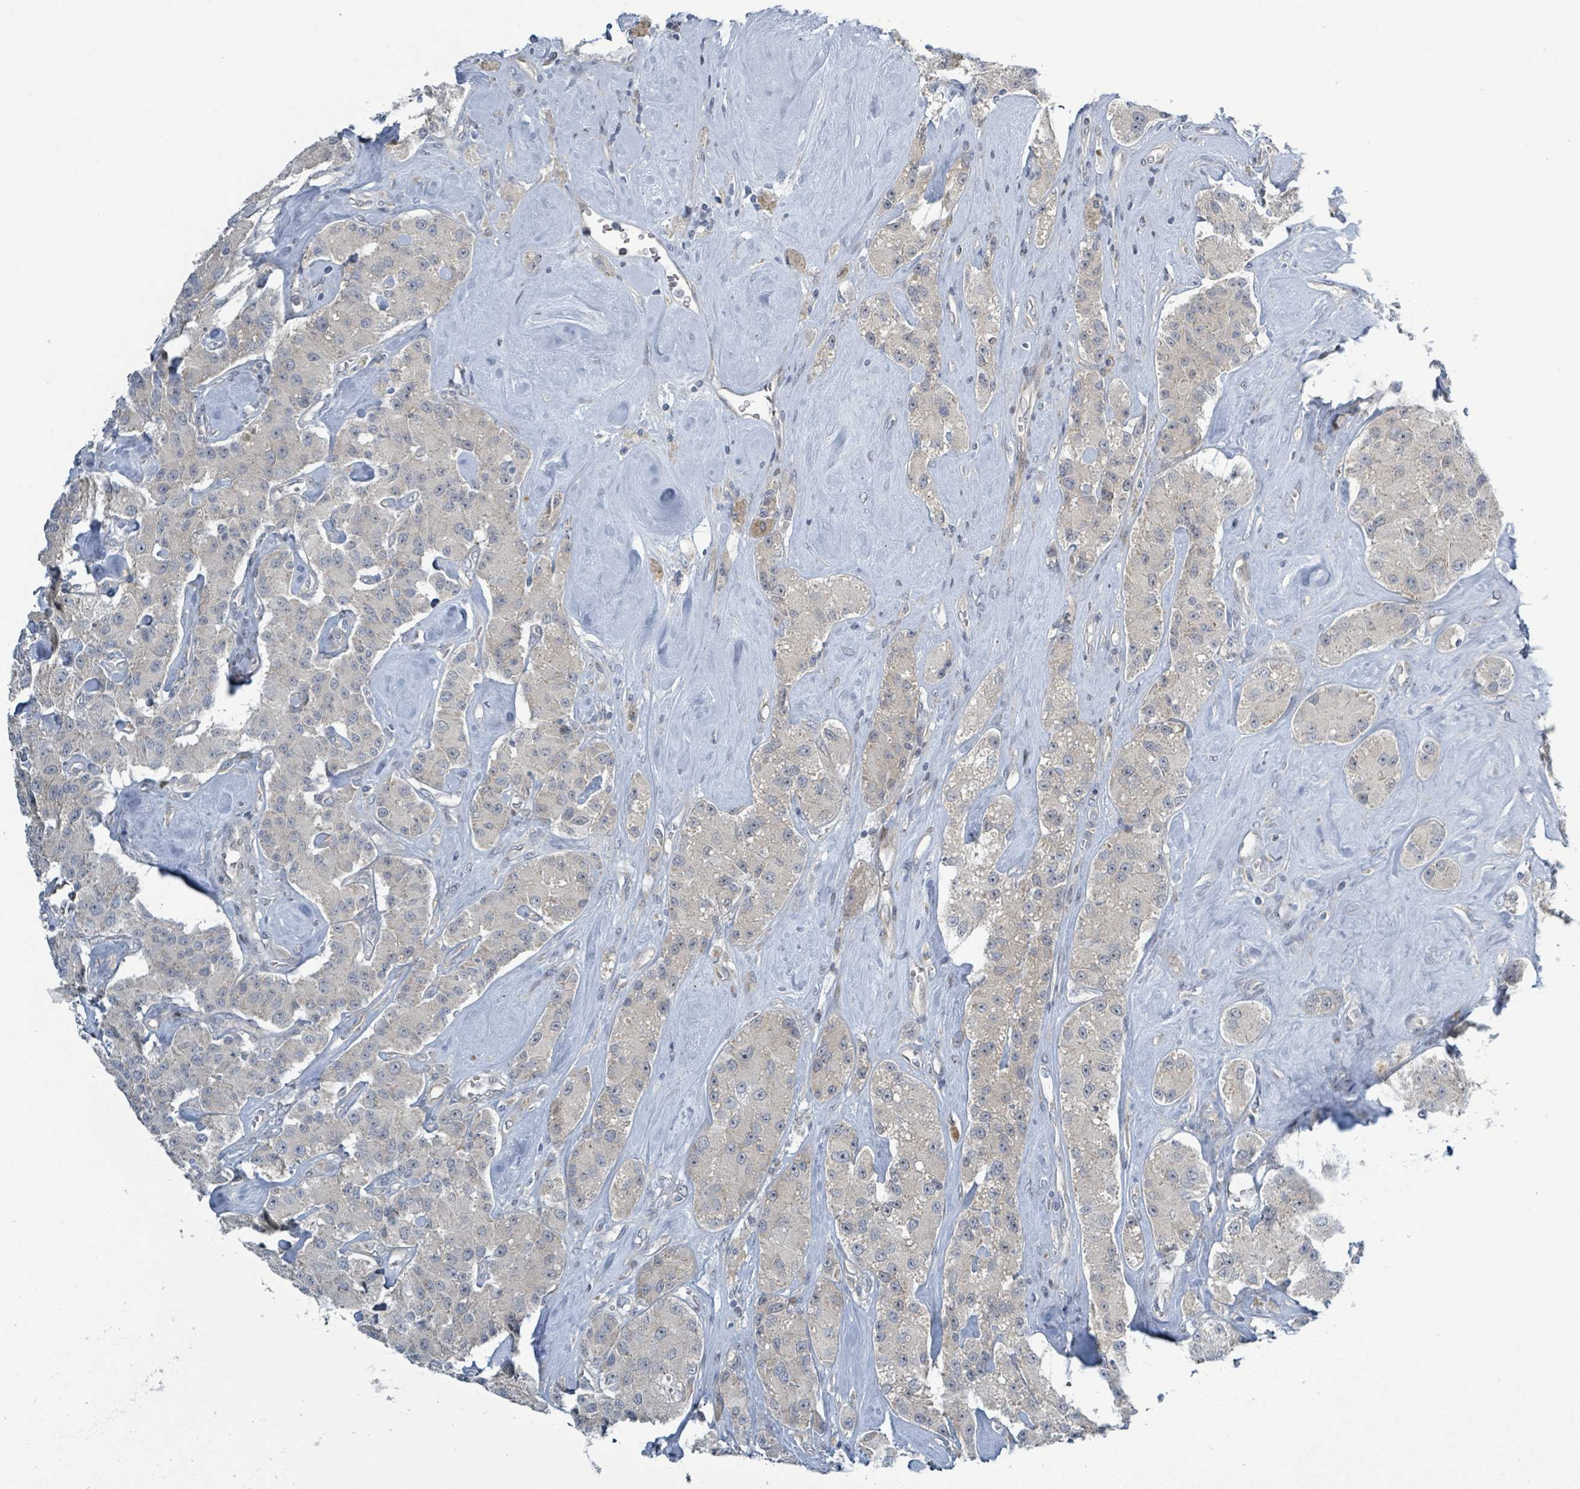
{"staining": {"intensity": "negative", "quantity": "none", "location": "none"}, "tissue": "carcinoid", "cell_type": "Tumor cells", "image_type": "cancer", "snomed": [{"axis": "morphology", "description": "Carcinoid, malignant, NOS"}, {"axis": "topography", "description": "Pancreas"}], "caption": "The IHC micrograph has no significant staining in tumor cells of carcinoid tissue.", "gene": "RPL32", "patient": {"sex": "male", "age": 41}}